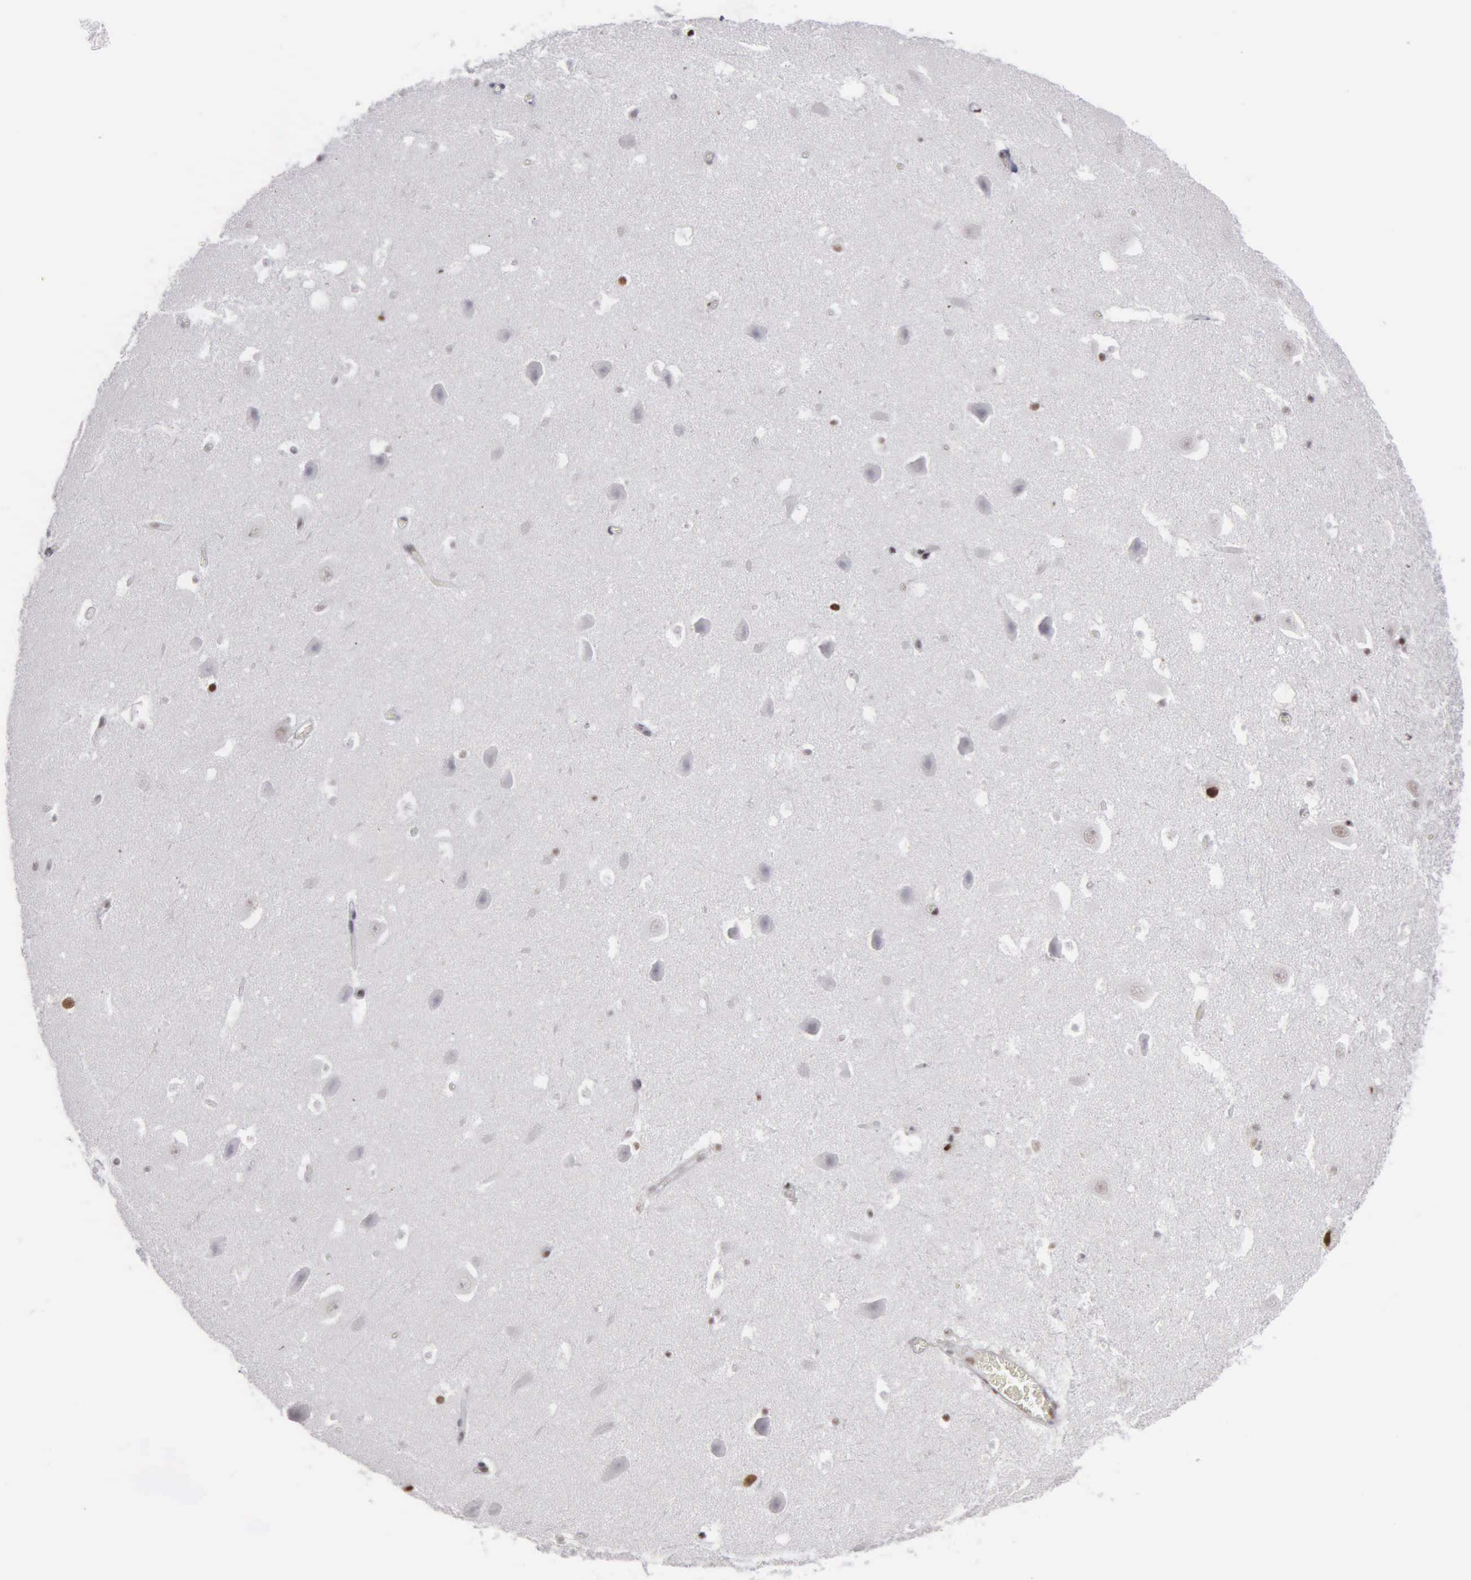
{"staining": {"intensity": "moderate", "quantity": "25%-75%", "location": "nuclear"}, "tissue": "hippocampus", "cell_type": "Glial cells", "image_type": "normal", "snomed": [{"axis": "morphology", "description": "Normal tissue, NOS"}, {"axis": "topography", "description": "Hippocampus"}], "caption": "A medium amount of moderate nuclear expression is identified in approximately 25%-75% of glial cells in normal hippocampus. (brown staining indicates protein expression, while blue staining denotes nuclei).", "gene": "KIAA0586", "patient": {"sex": "male", "age": 45}}